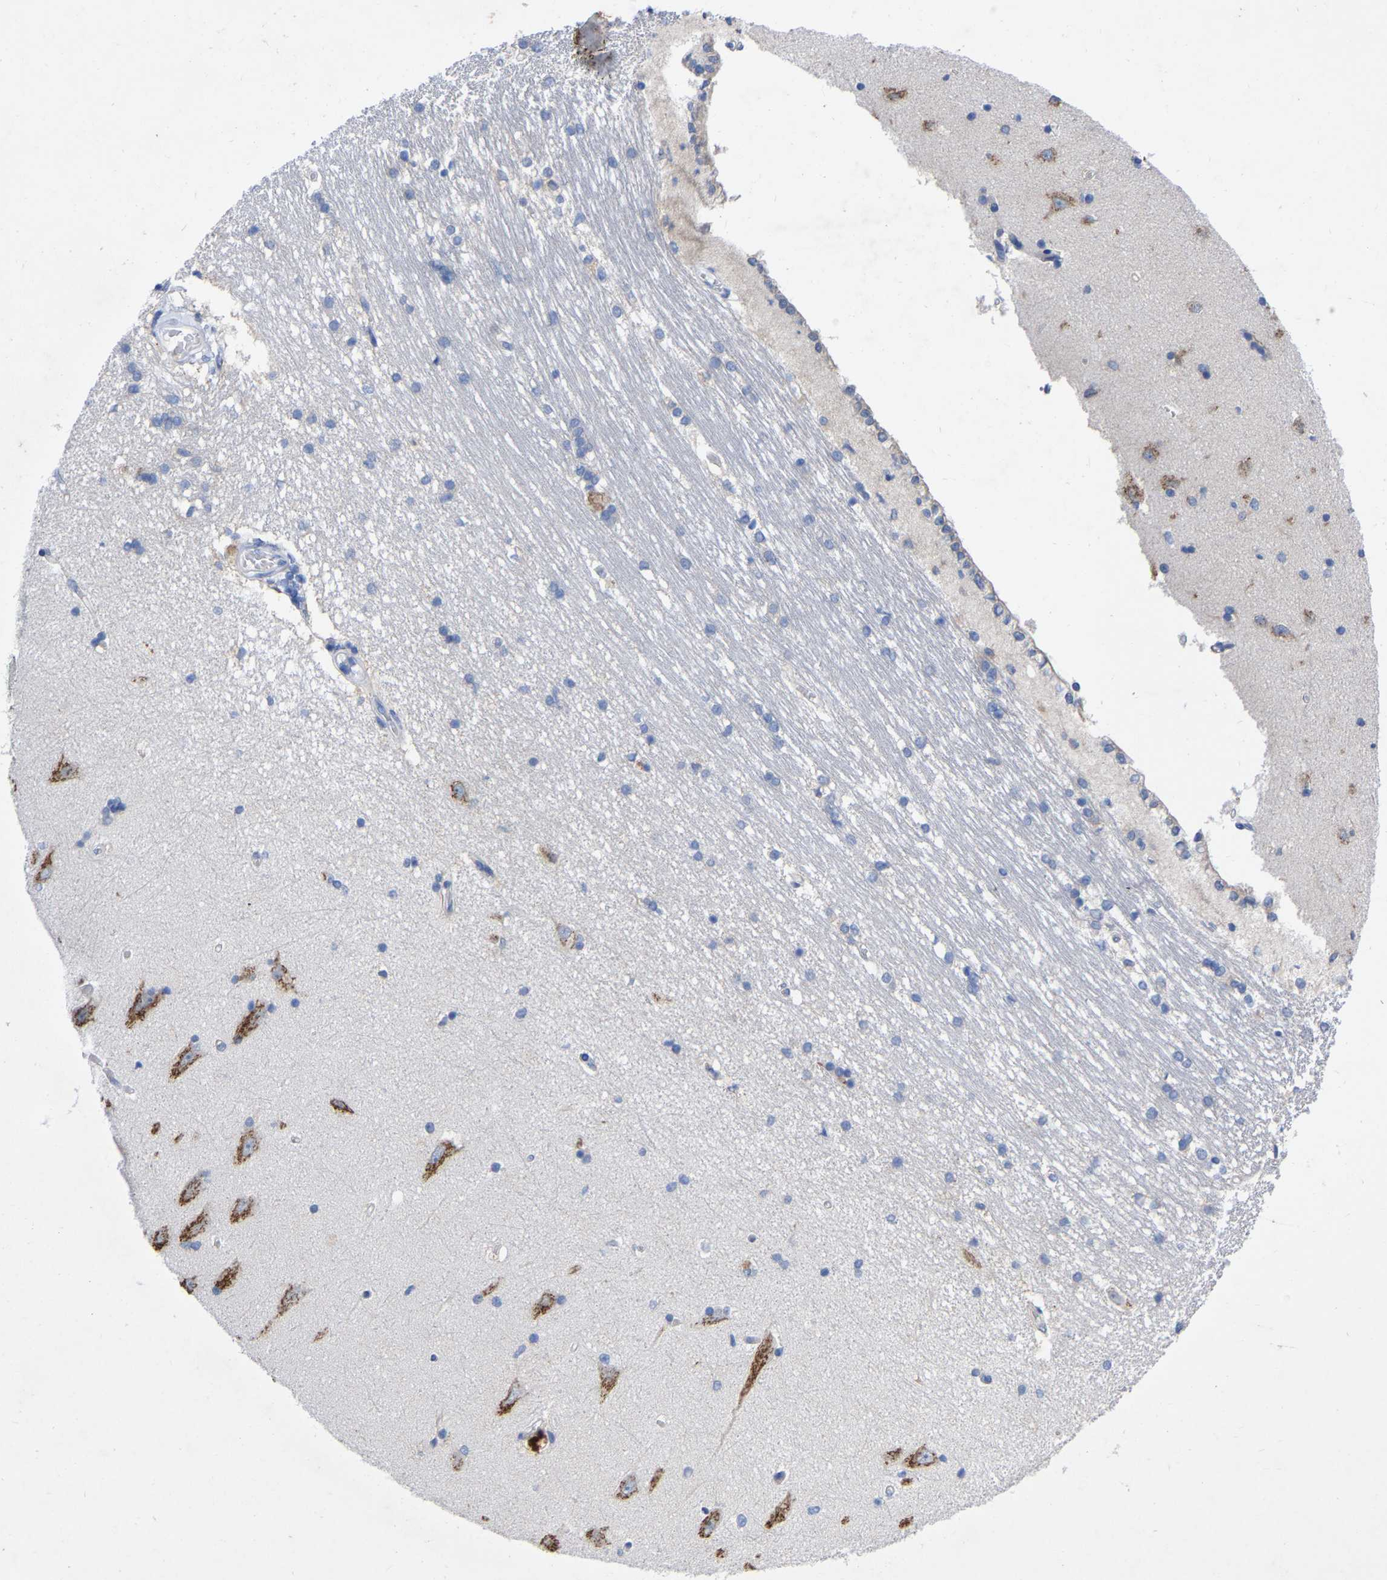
{"staining": {"intensity": "negative", "quantity": "none", "location": "none"}, "tissue": "hippocampus", "cell_type": "Glial cells", "image_type": "normal", "snomed": [{"axis": "morphology", "description": "Normal tissue, NOS"}, {"axis": "topography", "description": "Hippocampus"}], "caption": "Glial cells show no significant expression in unremarkable hippocampus.", "gene": "STRIP2", "patient": {"sex": "male", "age": 45}}